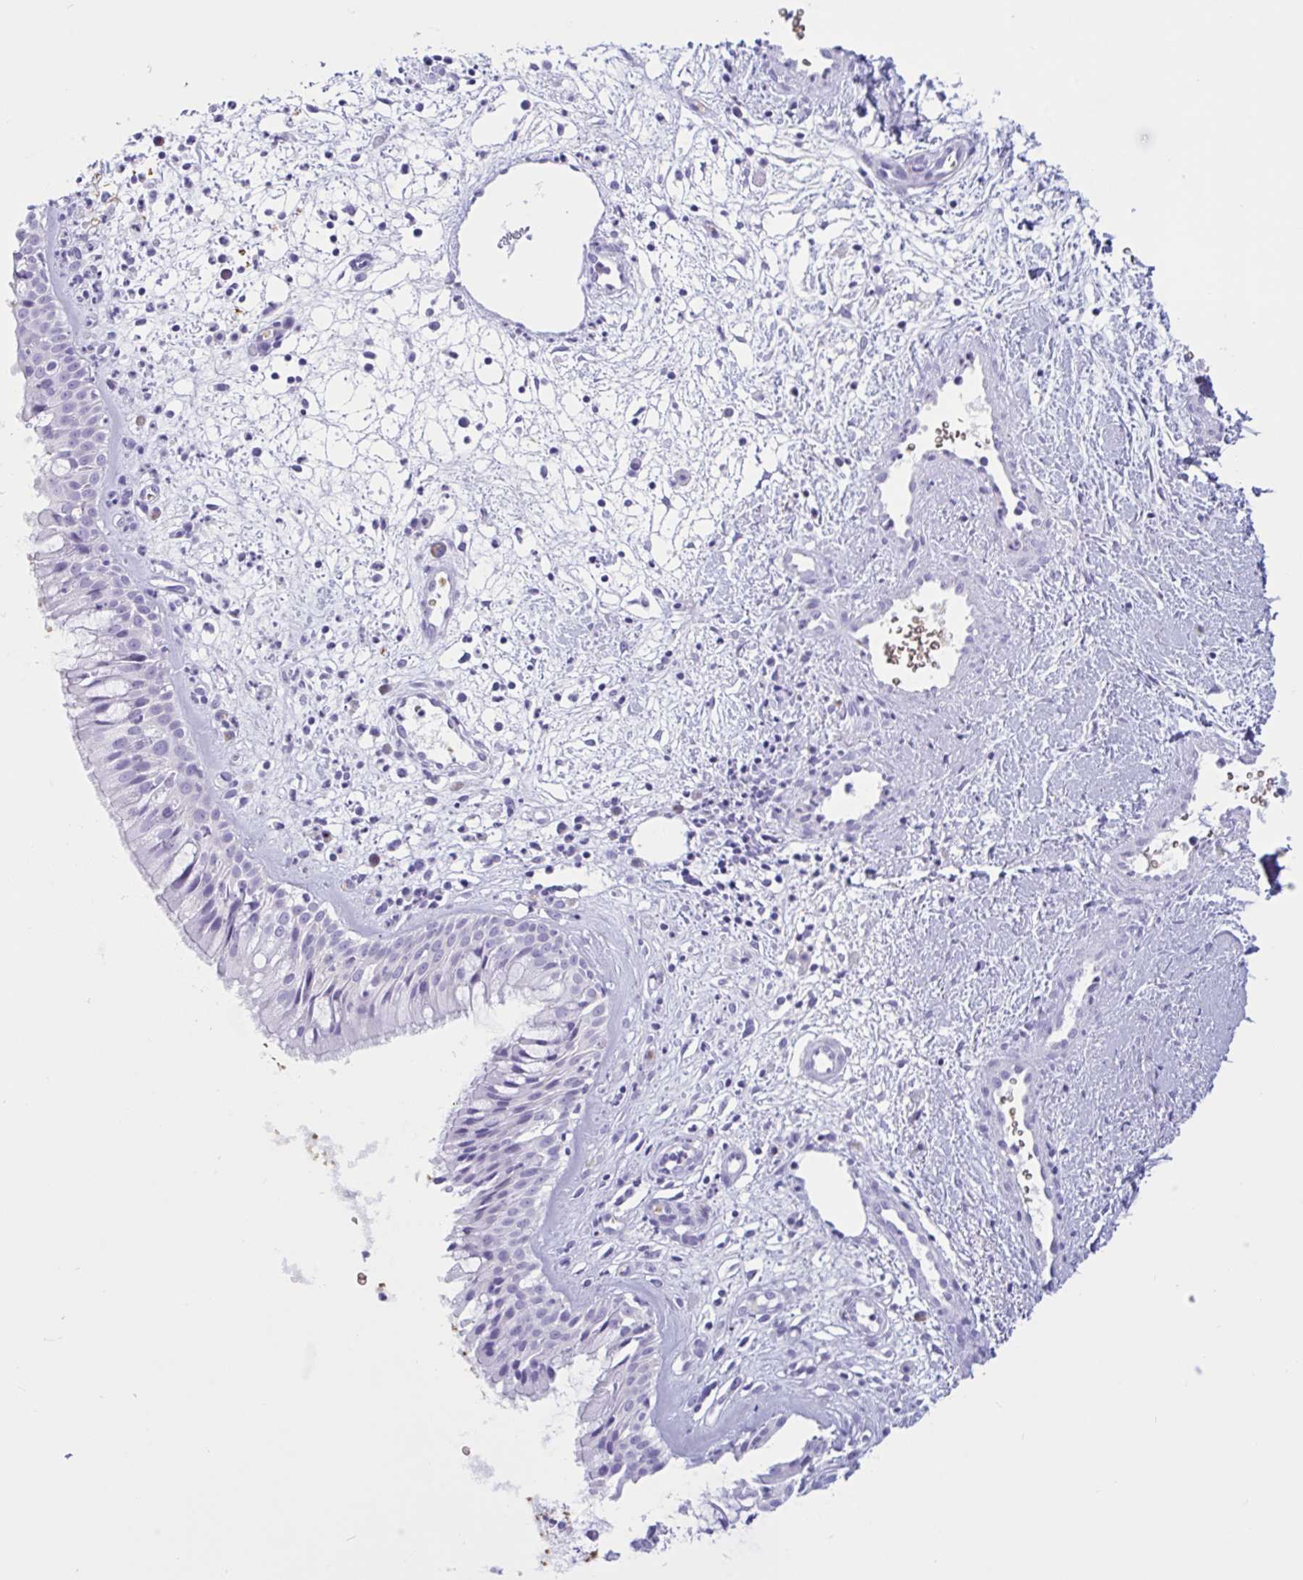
{"staining": {"intensity": "negative", "quantity": "none", "location": "none"}, "tissue": "nasopharynx", "cell_type": "Respiratory epithelial cells", "image_type": "normal", "snomed": [{"axis": "morphology", "description": "Normal tissue, NOS"}, {"axis": "topography", "description": "Nasopharynx"}], "caption": "High power microscopy photomicrograph of an immunohistochemistry (IHC) photomicrograph of unremarkable nasopharynx, revealing no significant staining in respiratory epithelial cells. (DAB immunohistochemistry visualized using brightfield microscopy, high magnification).", "gene": "SLC2A1", "patient": {"sex": "male", "age": 65}}